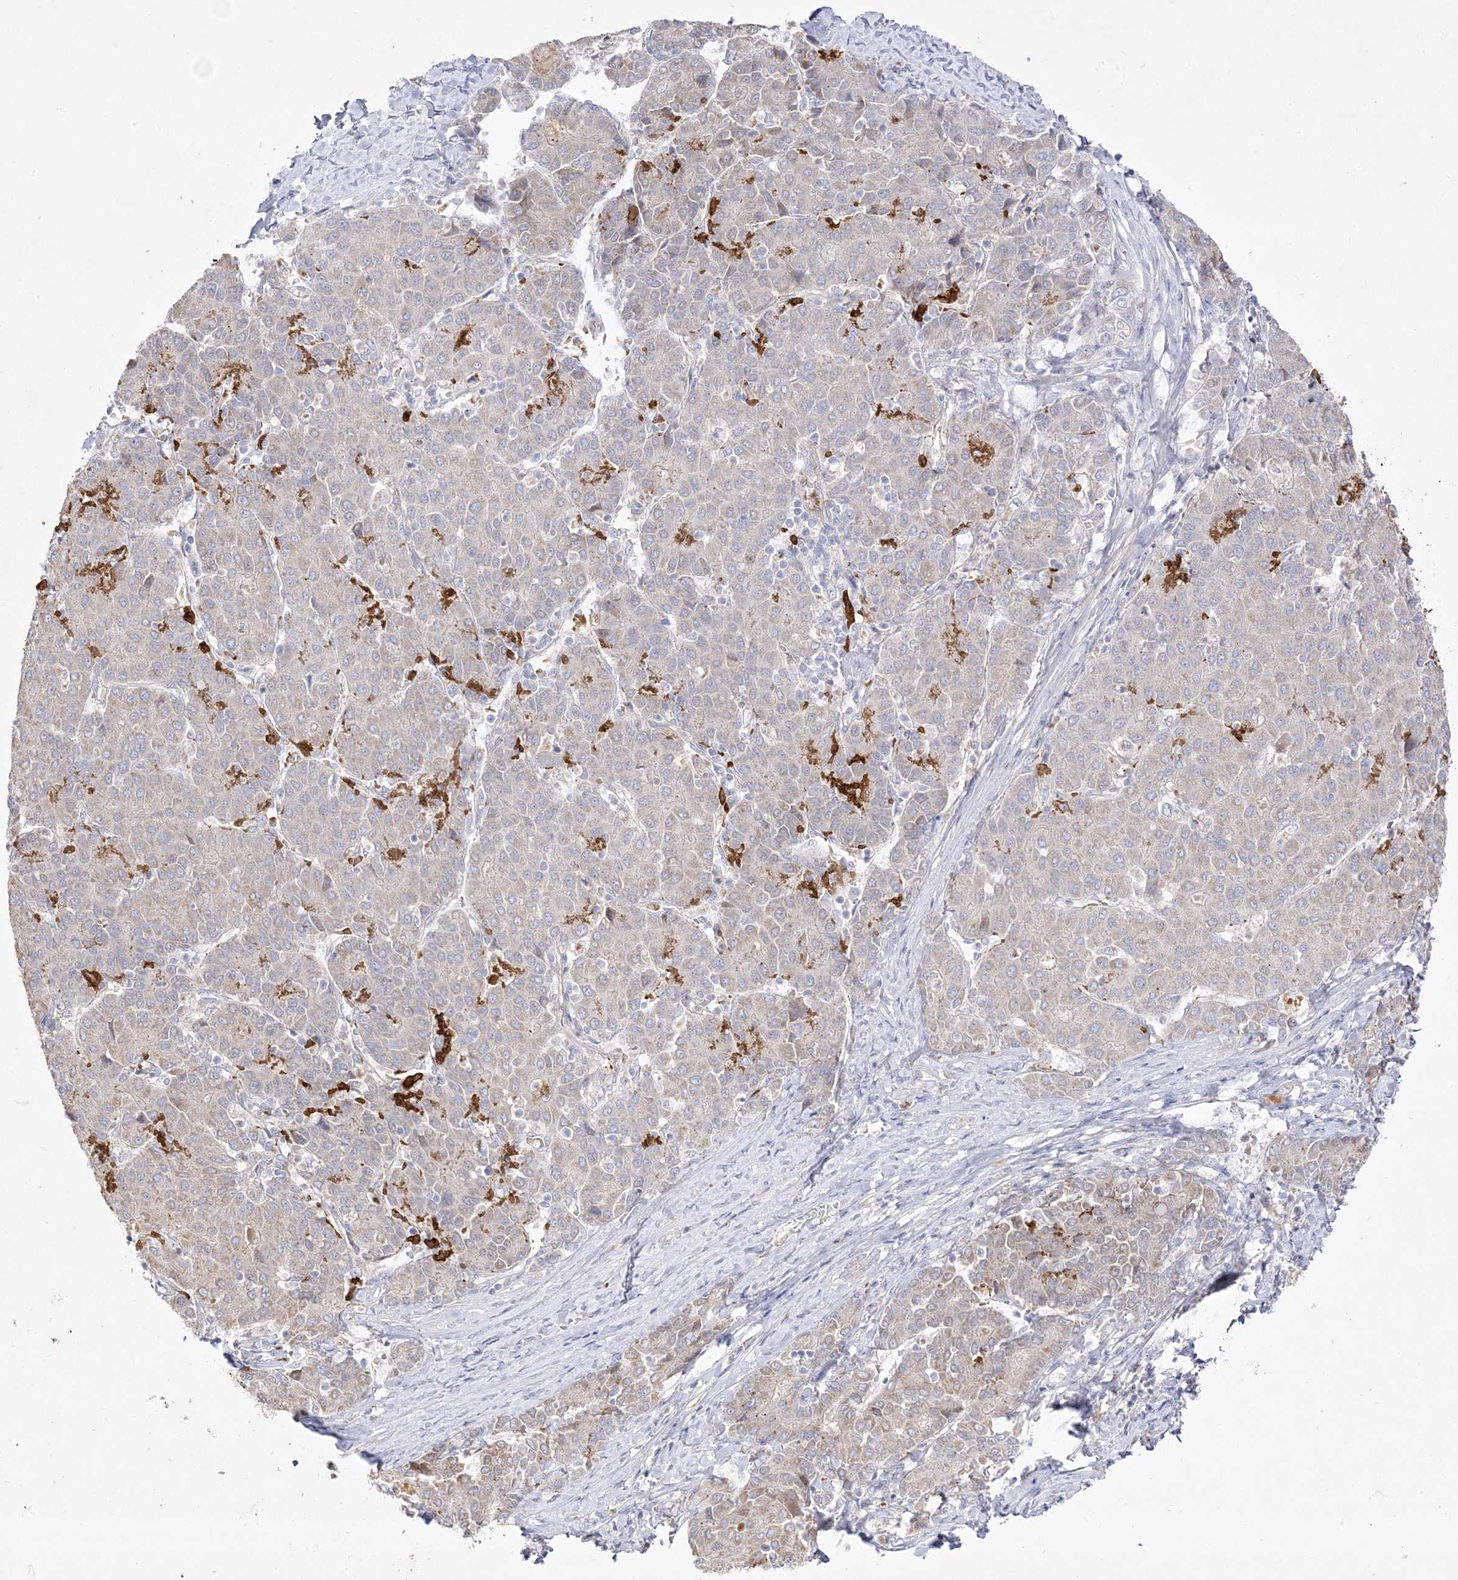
{"staining": {"intensity": "negative", "quantity": "none", "location": "none"}, "tissue": "liver cancer", "cell_type": "Tumor cells", "image_type": "cancer", "snomed": [{"axis": "morphology", "description": "Carcinoma, Hepatocellular, NOS"}, {"axis": "topography", "description": "Liver"}], "caption": "A micrograph of human liver hepatocellular carcinoma is negative for staining in tumor cells. The staining is performed using DAB brown chromogen with nuclei counter-stained in using hematoxylin.", "gene": "TRANK1", "patient": {"sex": "male", "age": 65}}